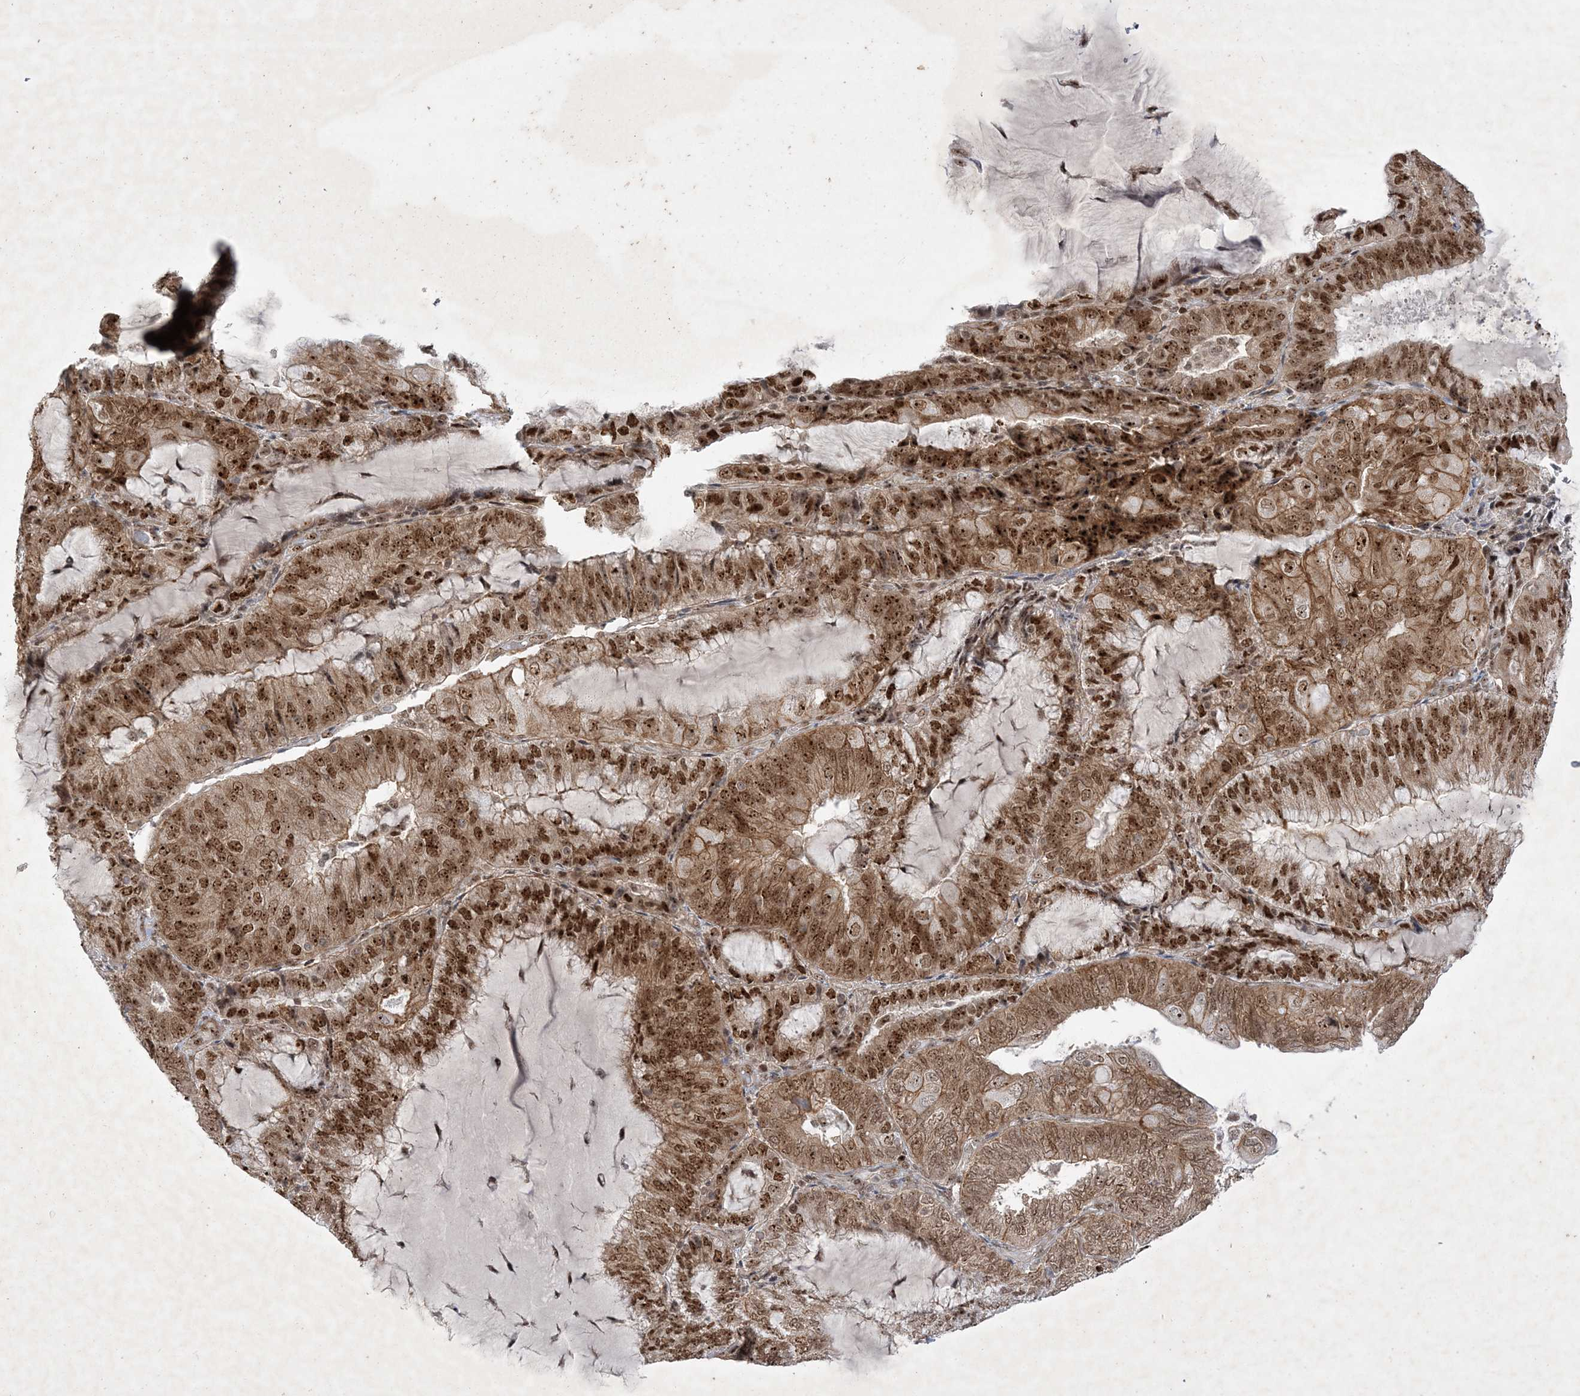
{"staining": {"intensity": "strong", "quantity": ">75%", "location": "cytoplasmic/membranous,nuclear"}, "tissue": "endometrial cancer", "cell_type": "Tumor cells", "image_type": "cancer", "snomed": [{"axis": "morphology", "description": "Adenocarcinoma, NOS"}, {"axis": "topography", "description": "Endometrium"}], "caption": "Immunohistochemical staining of human adenocarcinoma (endometrial) shows high levels of strong cytoplasmic/membranous and nuclear protein expression in about >75% of tumor cells. The staining was performed using DAB (3,3'-diaminobenzidine), with brown indicating positive protein expression. Nuclei are stained blue with hematoxylin.", "gene": "NPM3", "patient": {"sex": "female", "age": 81}}